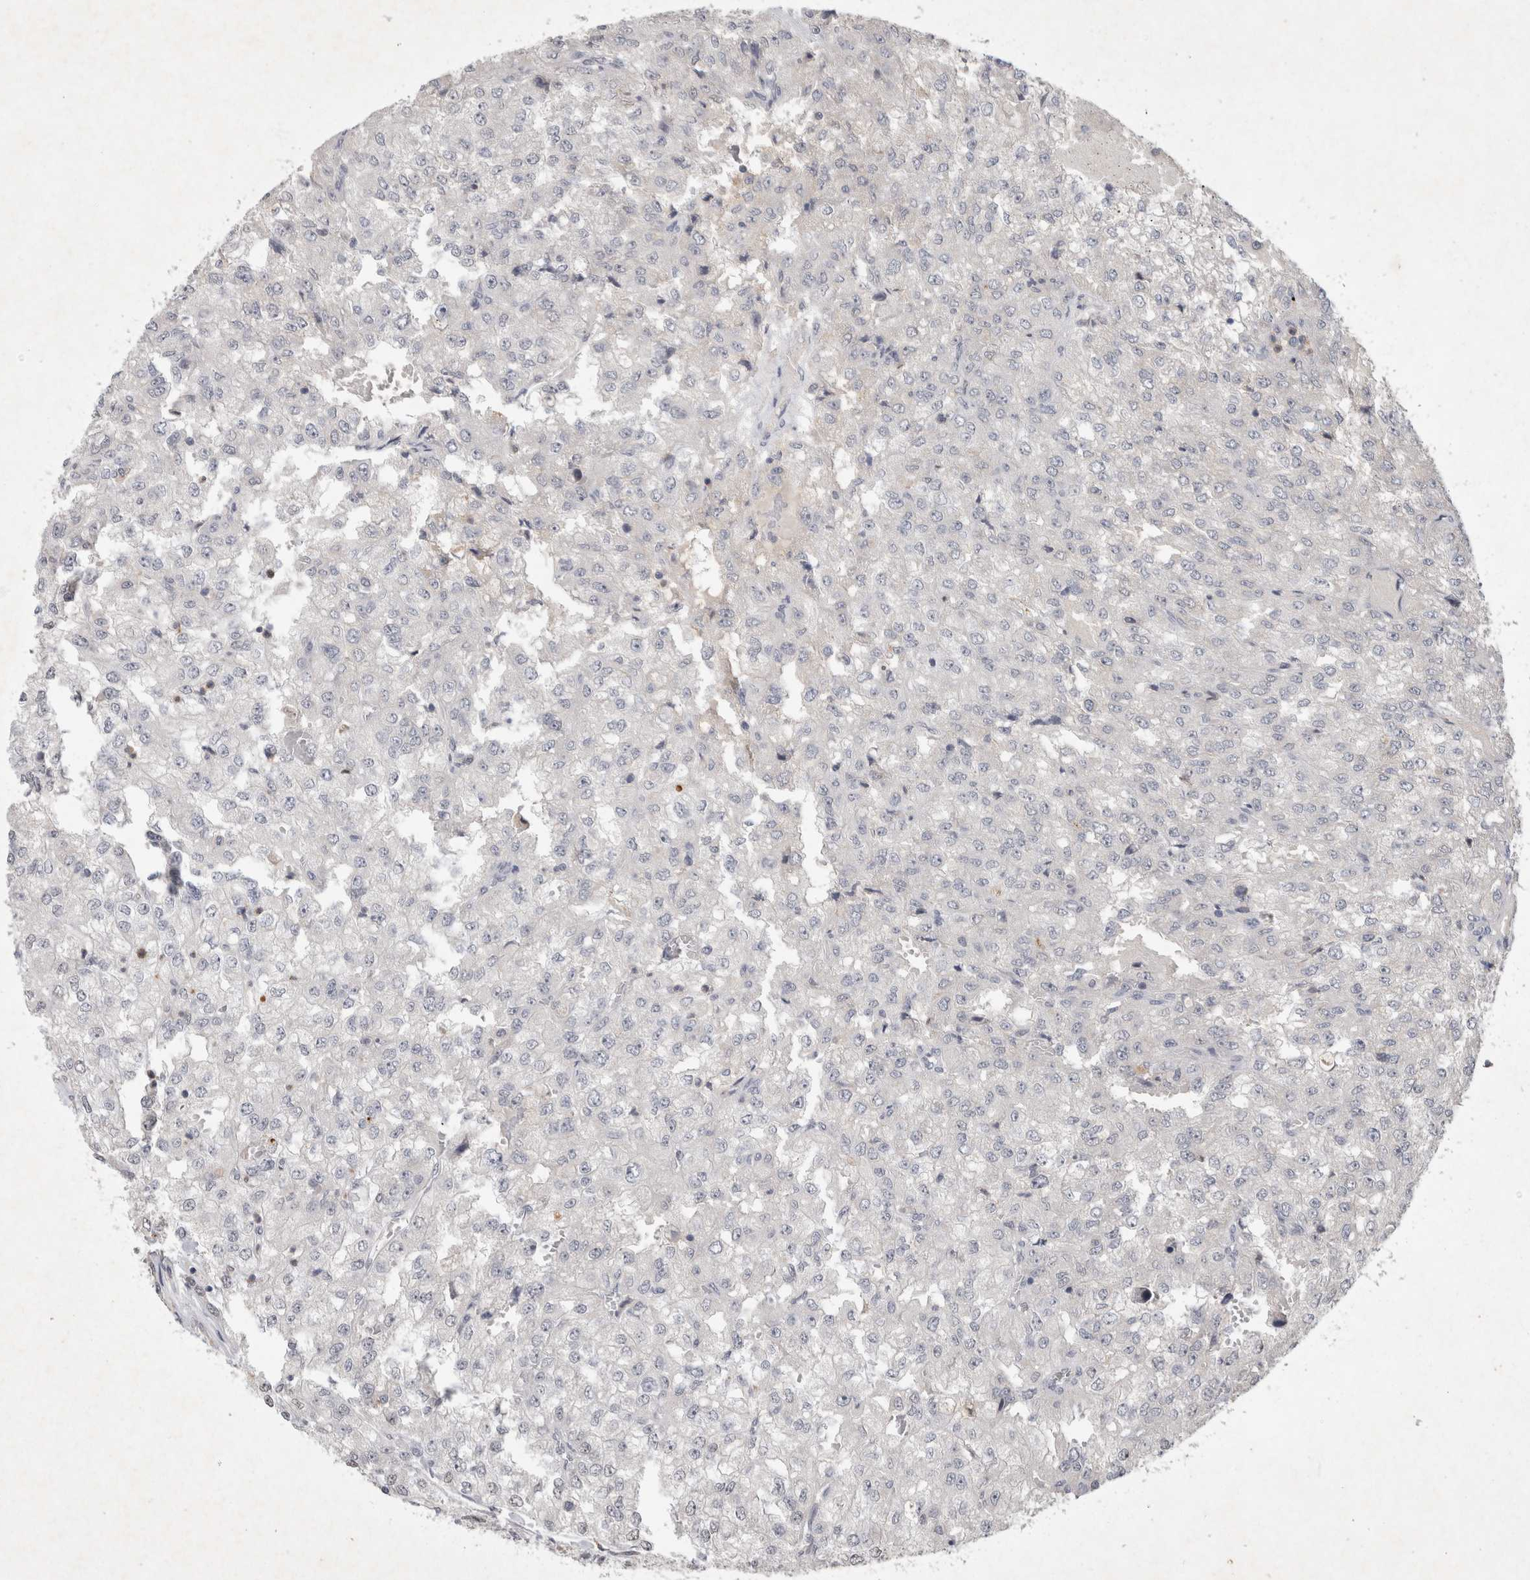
{"staining": {"intensity": "negative", "quantity": "none", "location": "none"}, "tissue": "renal cancer", "cell_type": "Tumor cells", "image_type": "cancer", "snomed": [{"axis": "morphology", "description": "Adenocarcinoma, NOS"}, {"axis": "topography", "description": "Kidney"}], "caption": "A micrograph of human renal cancer is negative for staining in tumor cells.", "gene": "XRCC5", "patient": {"sex": "female", "age": 54}}